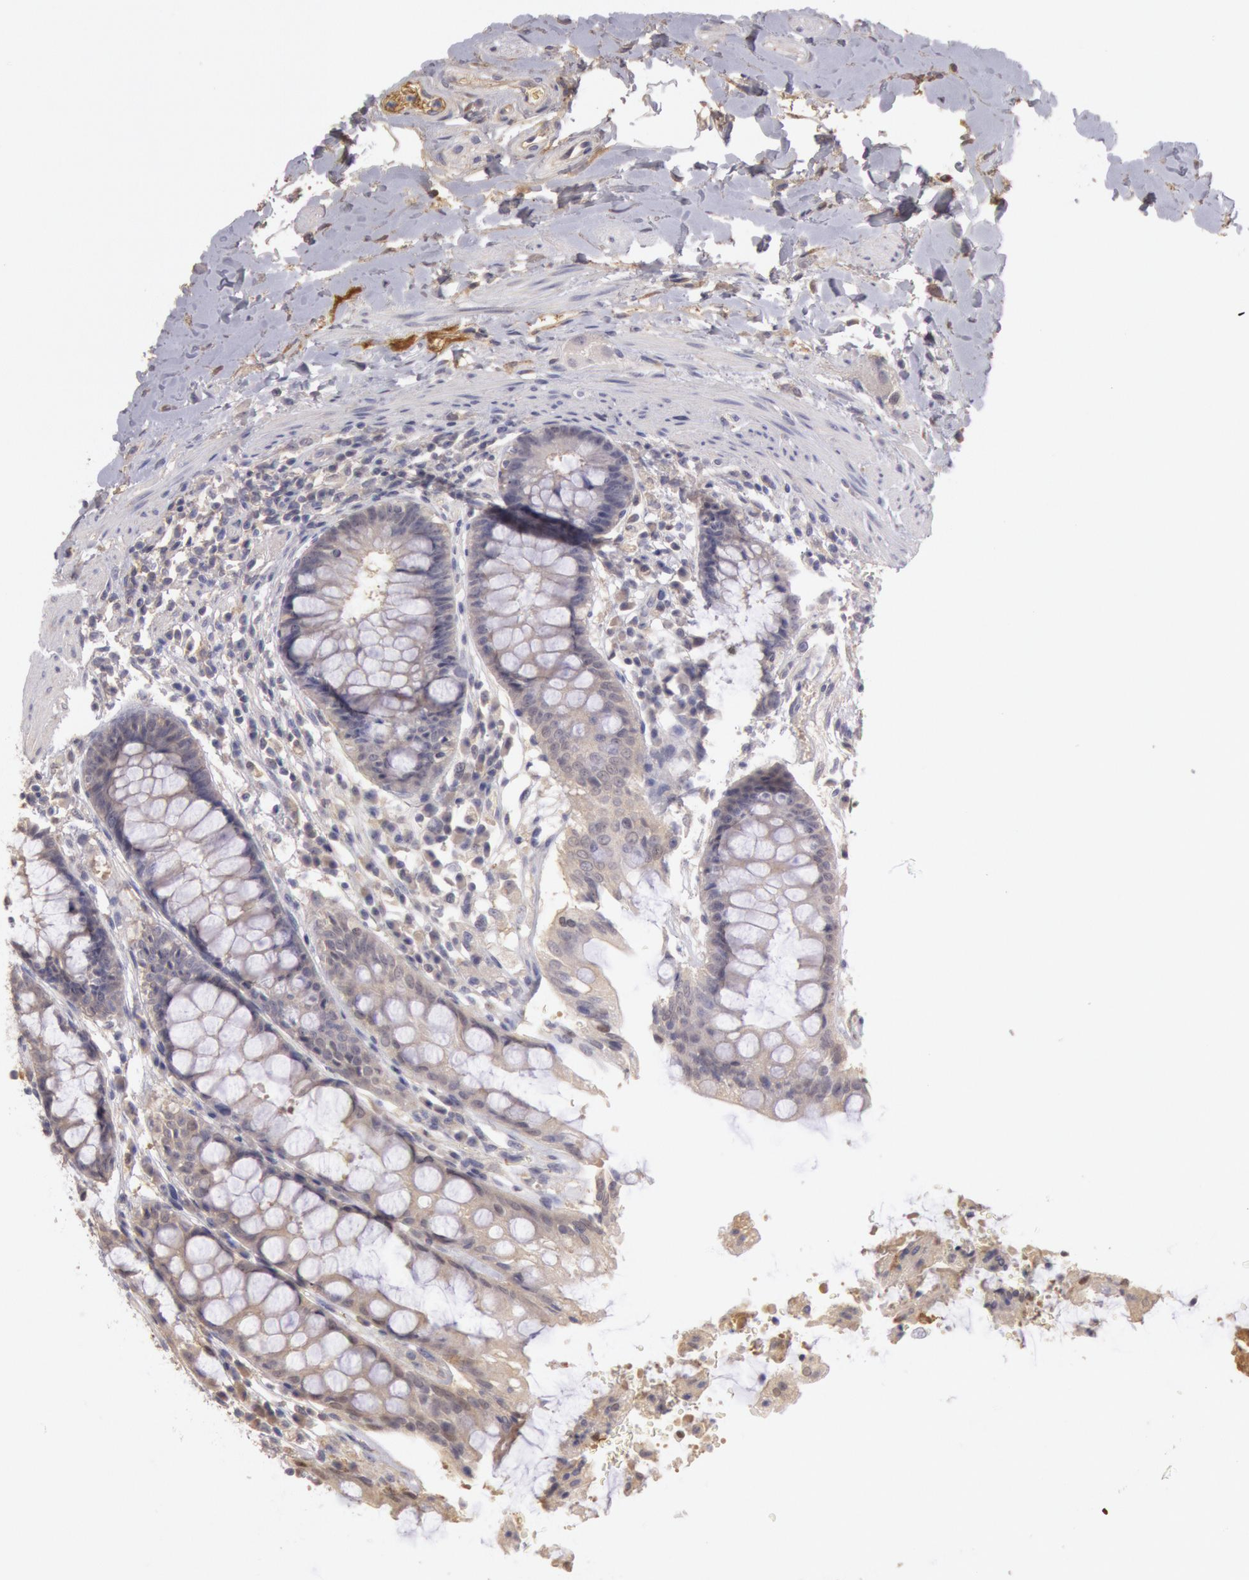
{"staining": {"intensity": "negative", "quantity": "none", "location": "none"}, "tissue": "rectum", "cell_type": "Glandular cells", "image_type": "normal", "snomed": [{"axis": "morphology", "description": "Normal tissue, NOS"}, {"axis": "topography", "description": "Rectum"}], "caption": "Immunohistochemistry (IHC) photomicrograph of unremarkable rectum stained for a protein (brown), which reveals no positivity in glandular cells.", "gene": "C1R", "patient": {"sex": "female", "age": 46}}